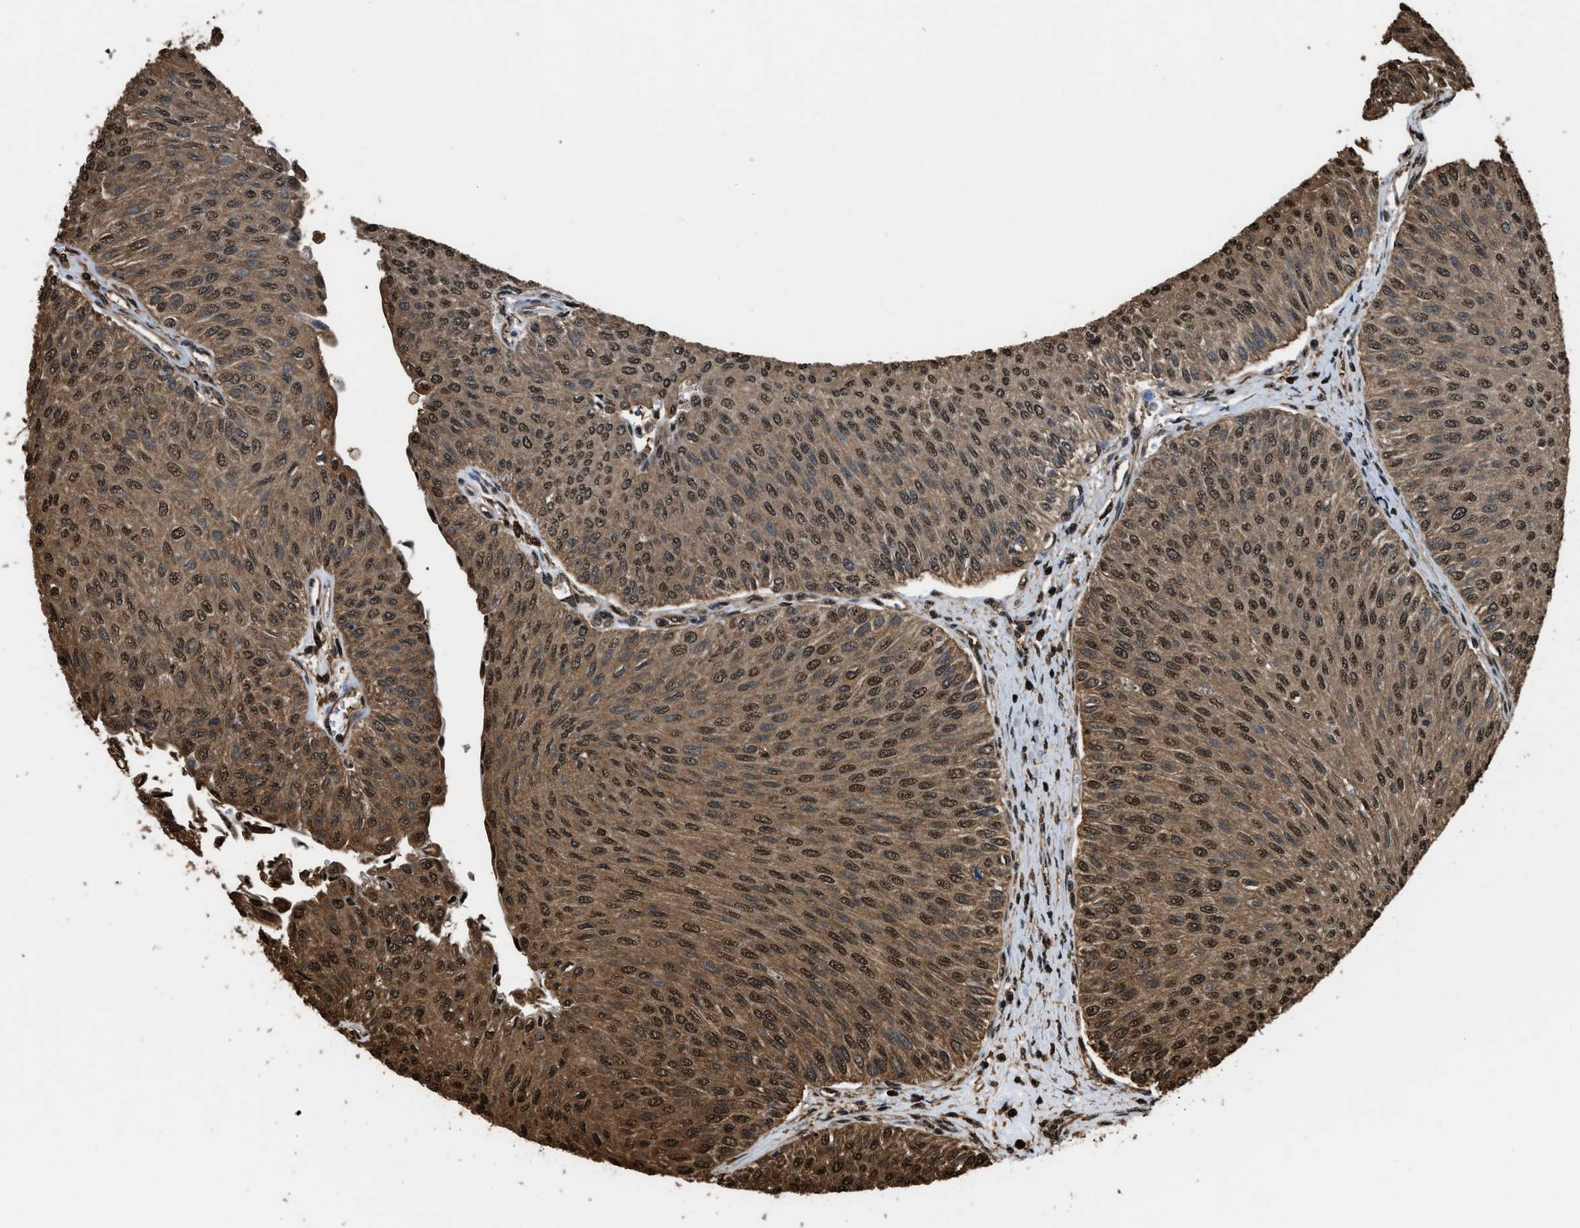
{"staining": {"intensity": "moderate", "quantity": ">75%", "location": "cytoplasmic/membranous,nuclear"}, "tissue": "urothelial cancer", "cell_type": "Tumor cells", "image_type": "cancer", "snomed": [{"axis": "morphology", "description": "Urothelial carcinoma, Low grade"}, {"axis": "topography", "description": "Urinary bladder"}], "caption": "Low-grade urothelial carcinoma was stained to show a protein in brown. There is medium levels of moderate cytoplasmic/membranous and nuclear staining in approximately >75% of tumor cells.", "gene": "FNTA", "patient": {"sex": "male", "age": 78}}